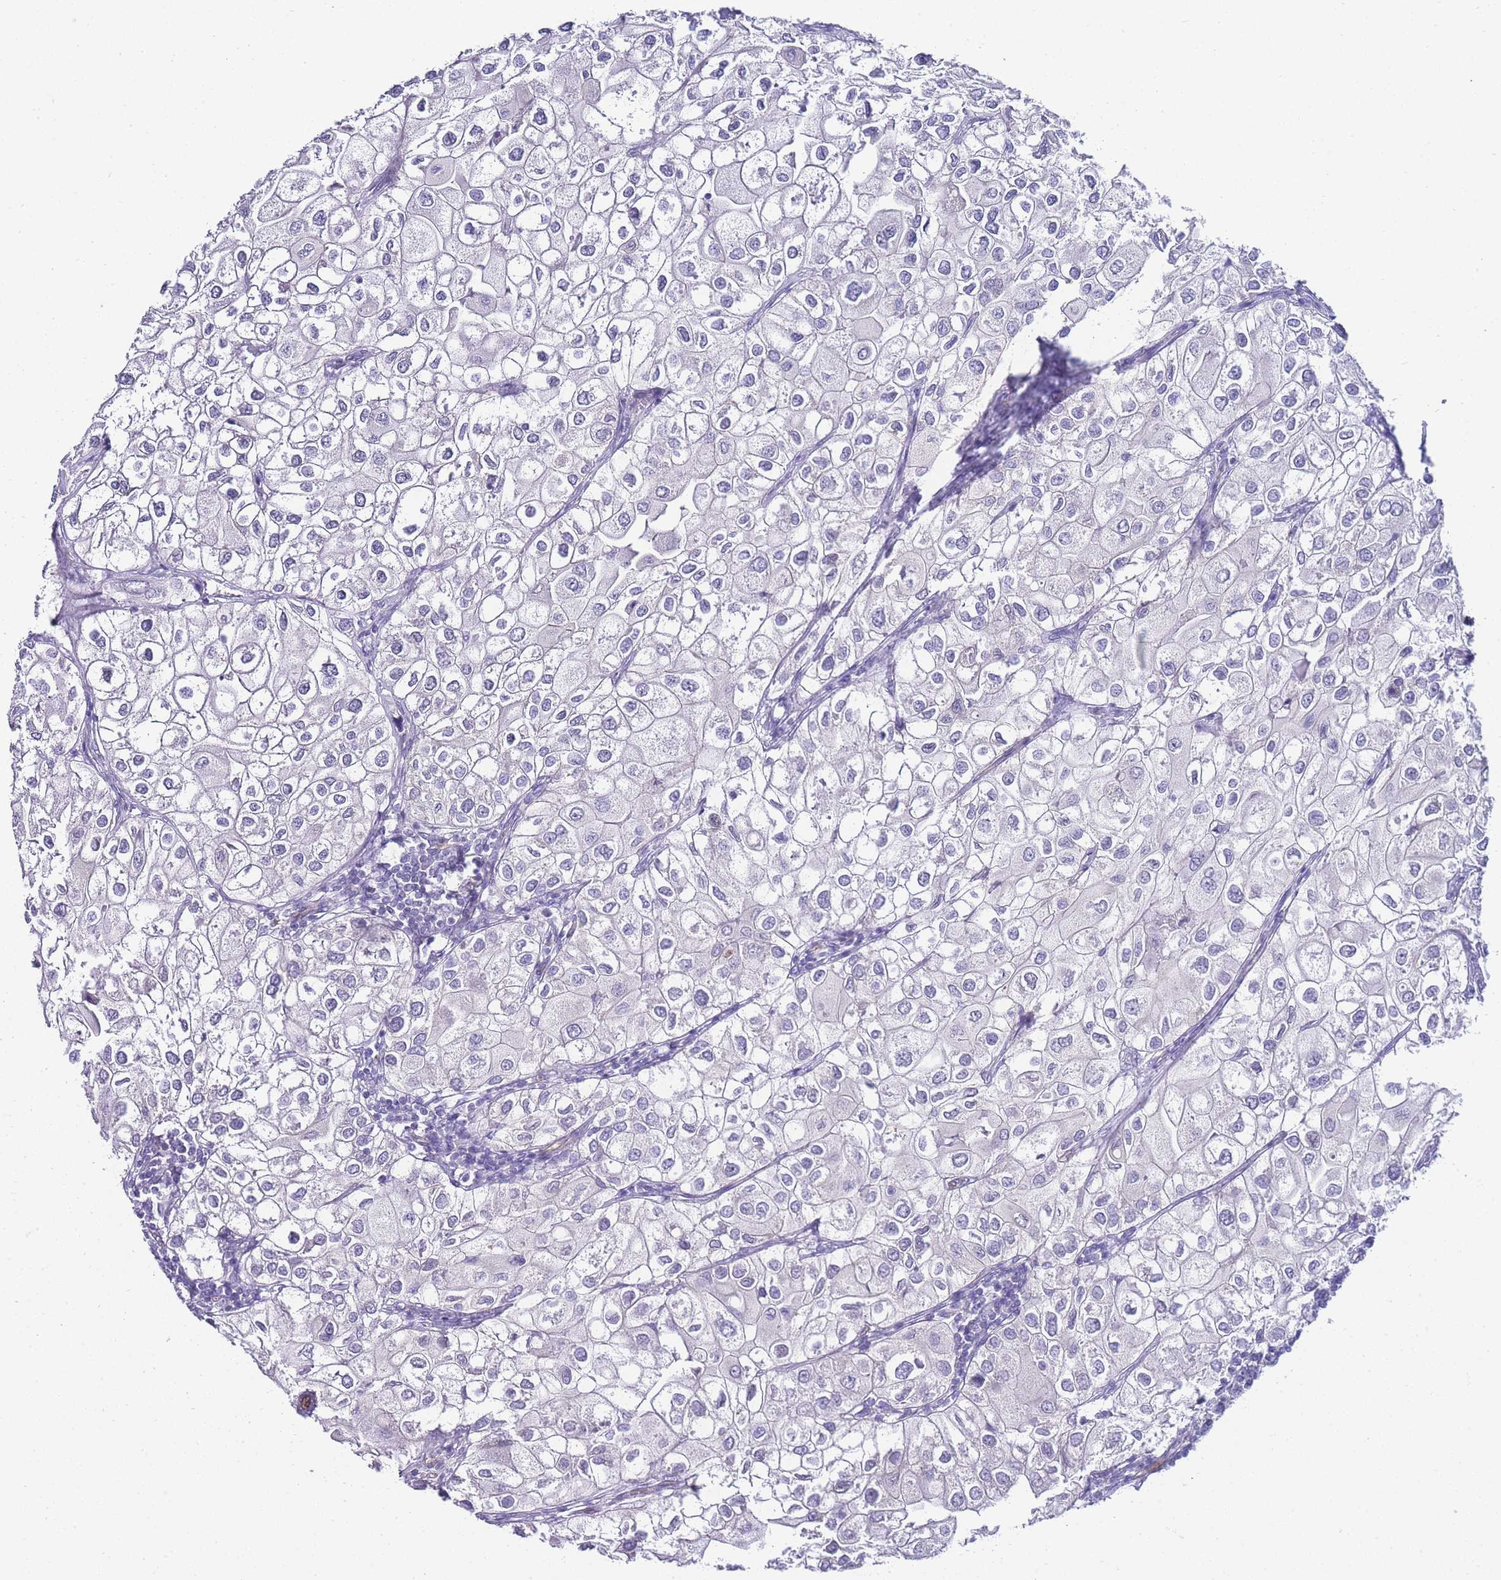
{"staining": {"intensity": "negative", "quantity": "none", "location": "none"}, "tissue": "urothelial cancer", "cell_type": "Tumor cells", "image_type": "cancer", "snomed": [{"axis": "morphology", "description": "Urothelial carcinoma, High grade"}, {"axis": "topography", "description": "Urinary bladder"}], "caption": "Immunohistochemistry of human urothelial cancer shows no staining in tumor cells.", "gene": "PDCD7", "patient": {"sex": "male", "age": 64}}